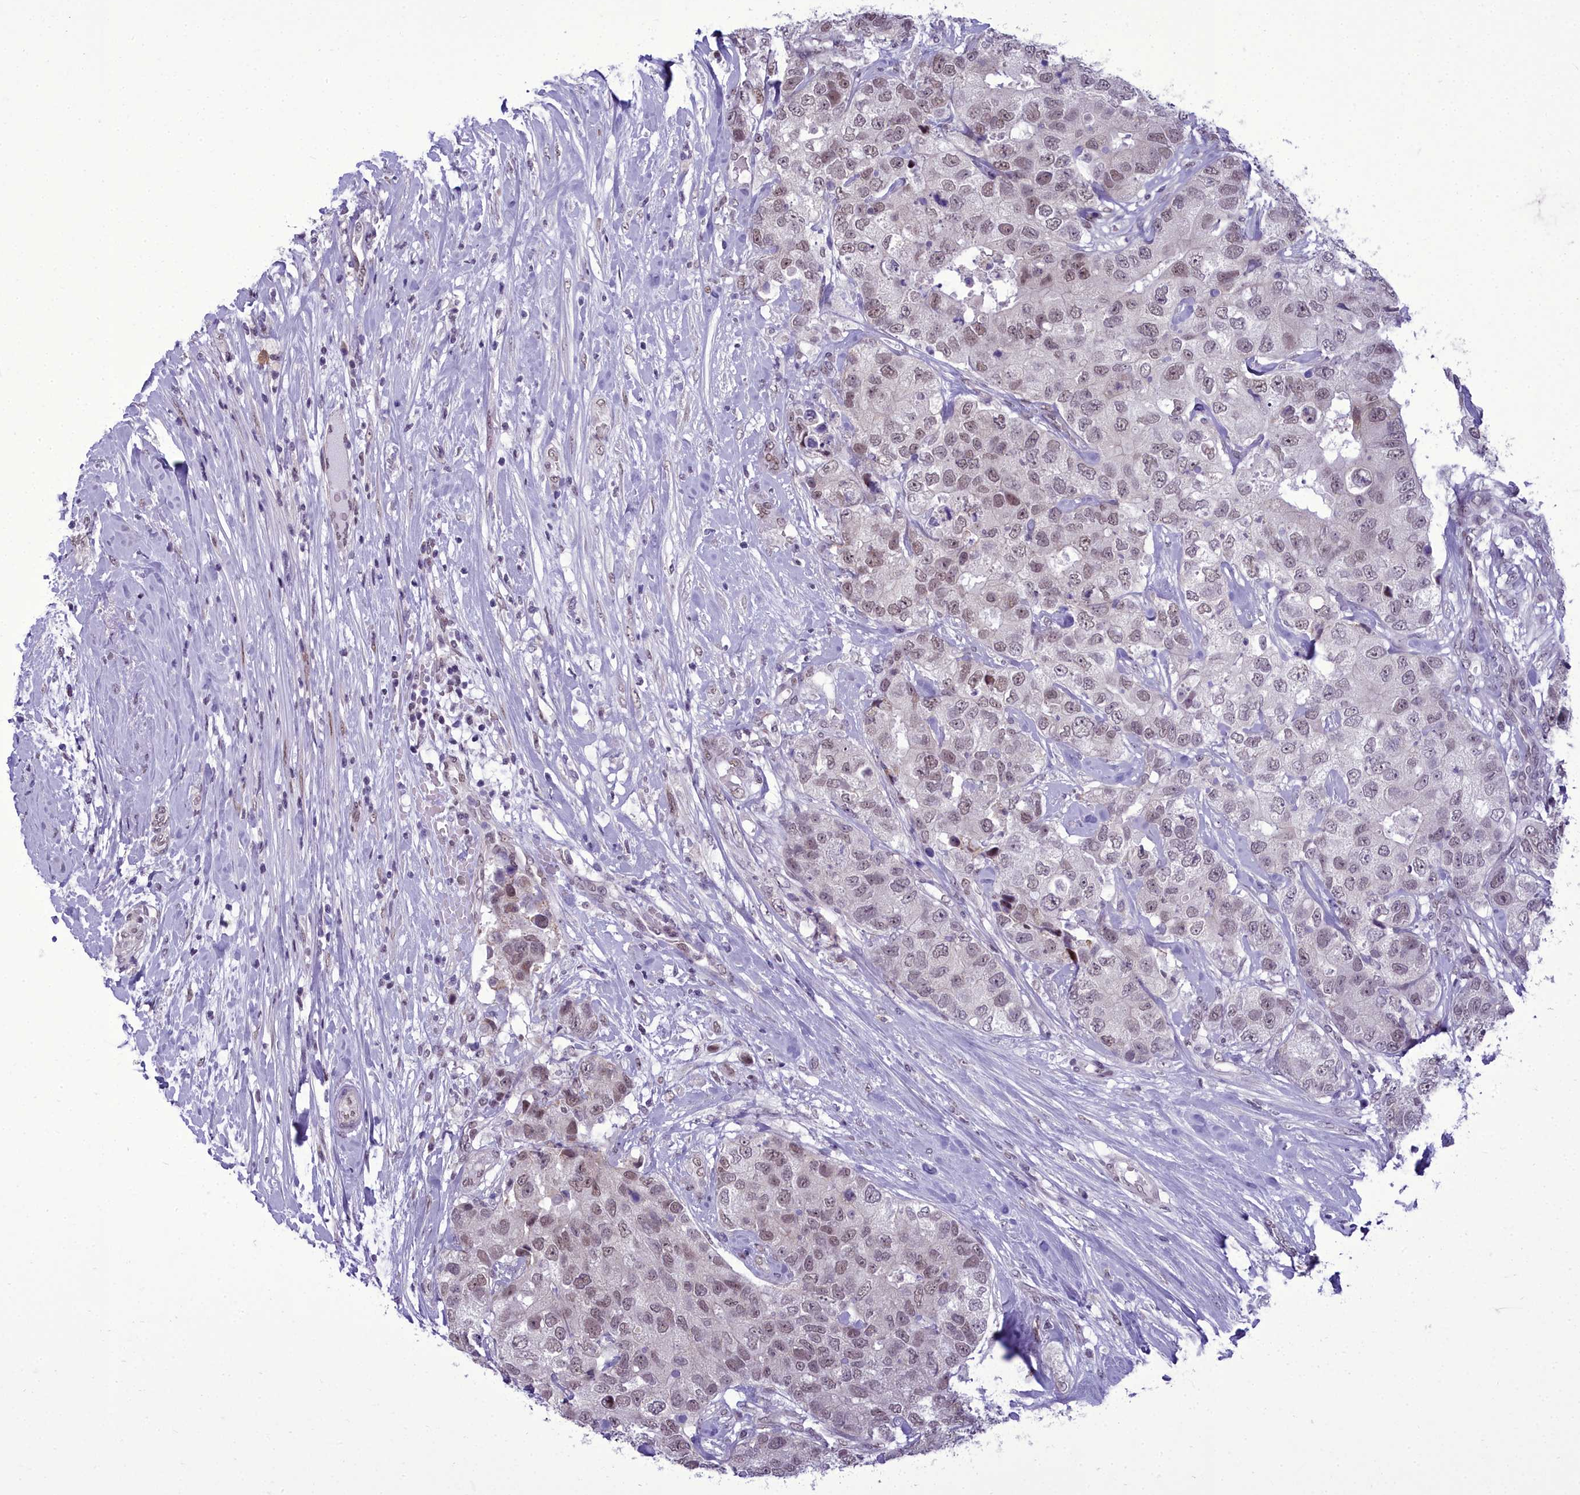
{"staining": {"intensity": "moderate", "quantity": ">75%", "location": "nuclear"}, "tissue": "breast cancer", "cell_type": "Tumor cells", "image_type": "cancer", "snomed": [{"axis": "morphology", "description": "Duct carcinoma"}, {"axis": "topography", "description": "Breast"}], "caption": "An IHC histopathology image of tumor tissue is shown. Protein staining in brown shows moderate nuclear positivity in breast cancer (infiltrating ductal carcinoma) within tumor cells.", "gene": "CEACAM19", "patient": {"sex": "female", "age": 62}}